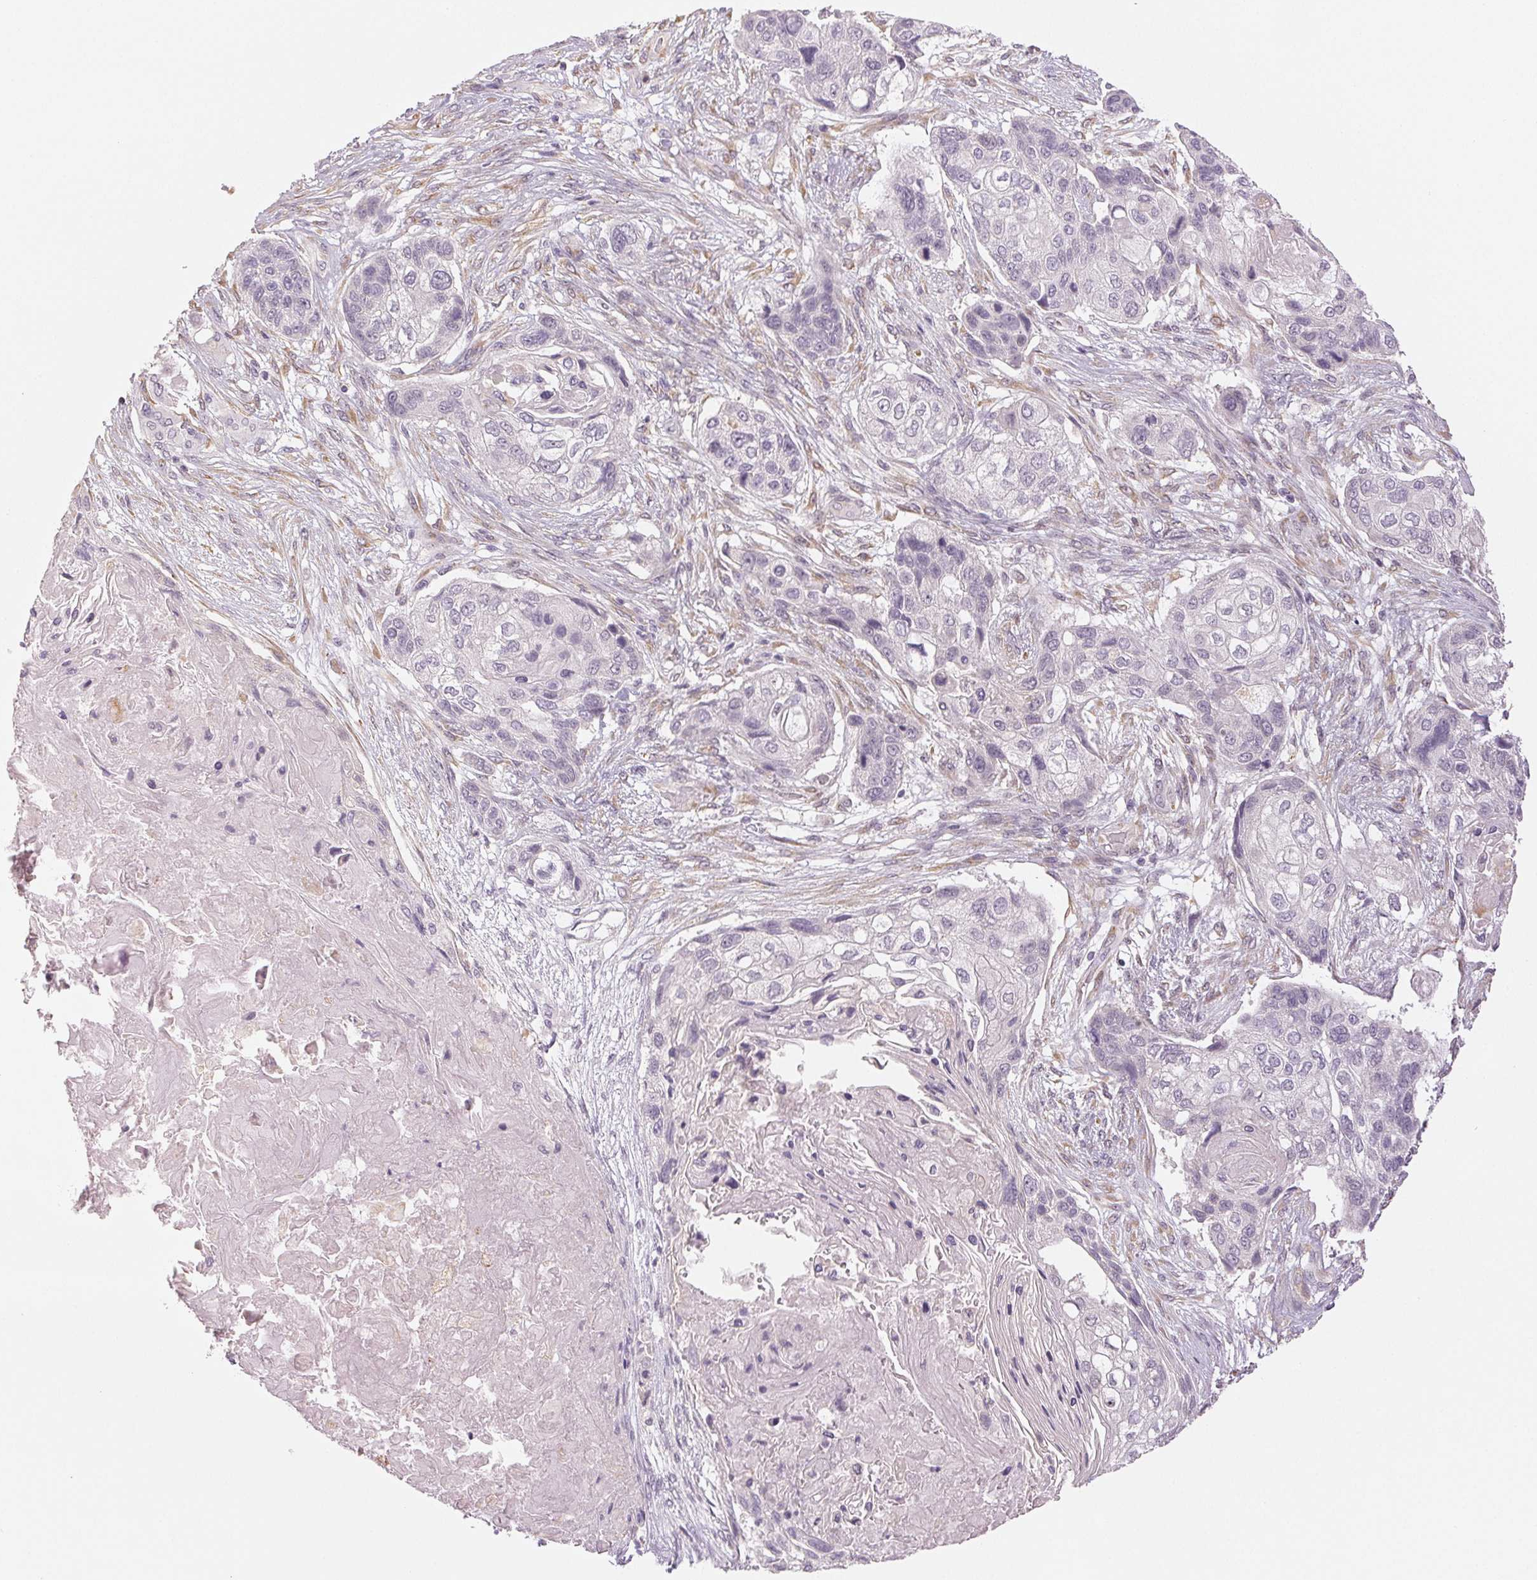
{"staining": {"intensity": "negative", "quantity": "none", "location": "none"}, "tissue": "lung cancer", "cell_type": "Tumor cells", "image_type": "cancer", "snomed": [{"axis": "morphology", "description": "Squamous cell carcinoma, NOS"}, {"axis": "topography", "description": "Lung"}], "caption": "Lung cancer stained for a protein using immunohistochemistry reveals no positivity tumor cells.", "gene": "MAP1LC3A", "patient": {"sex": "male", "age": 69}}